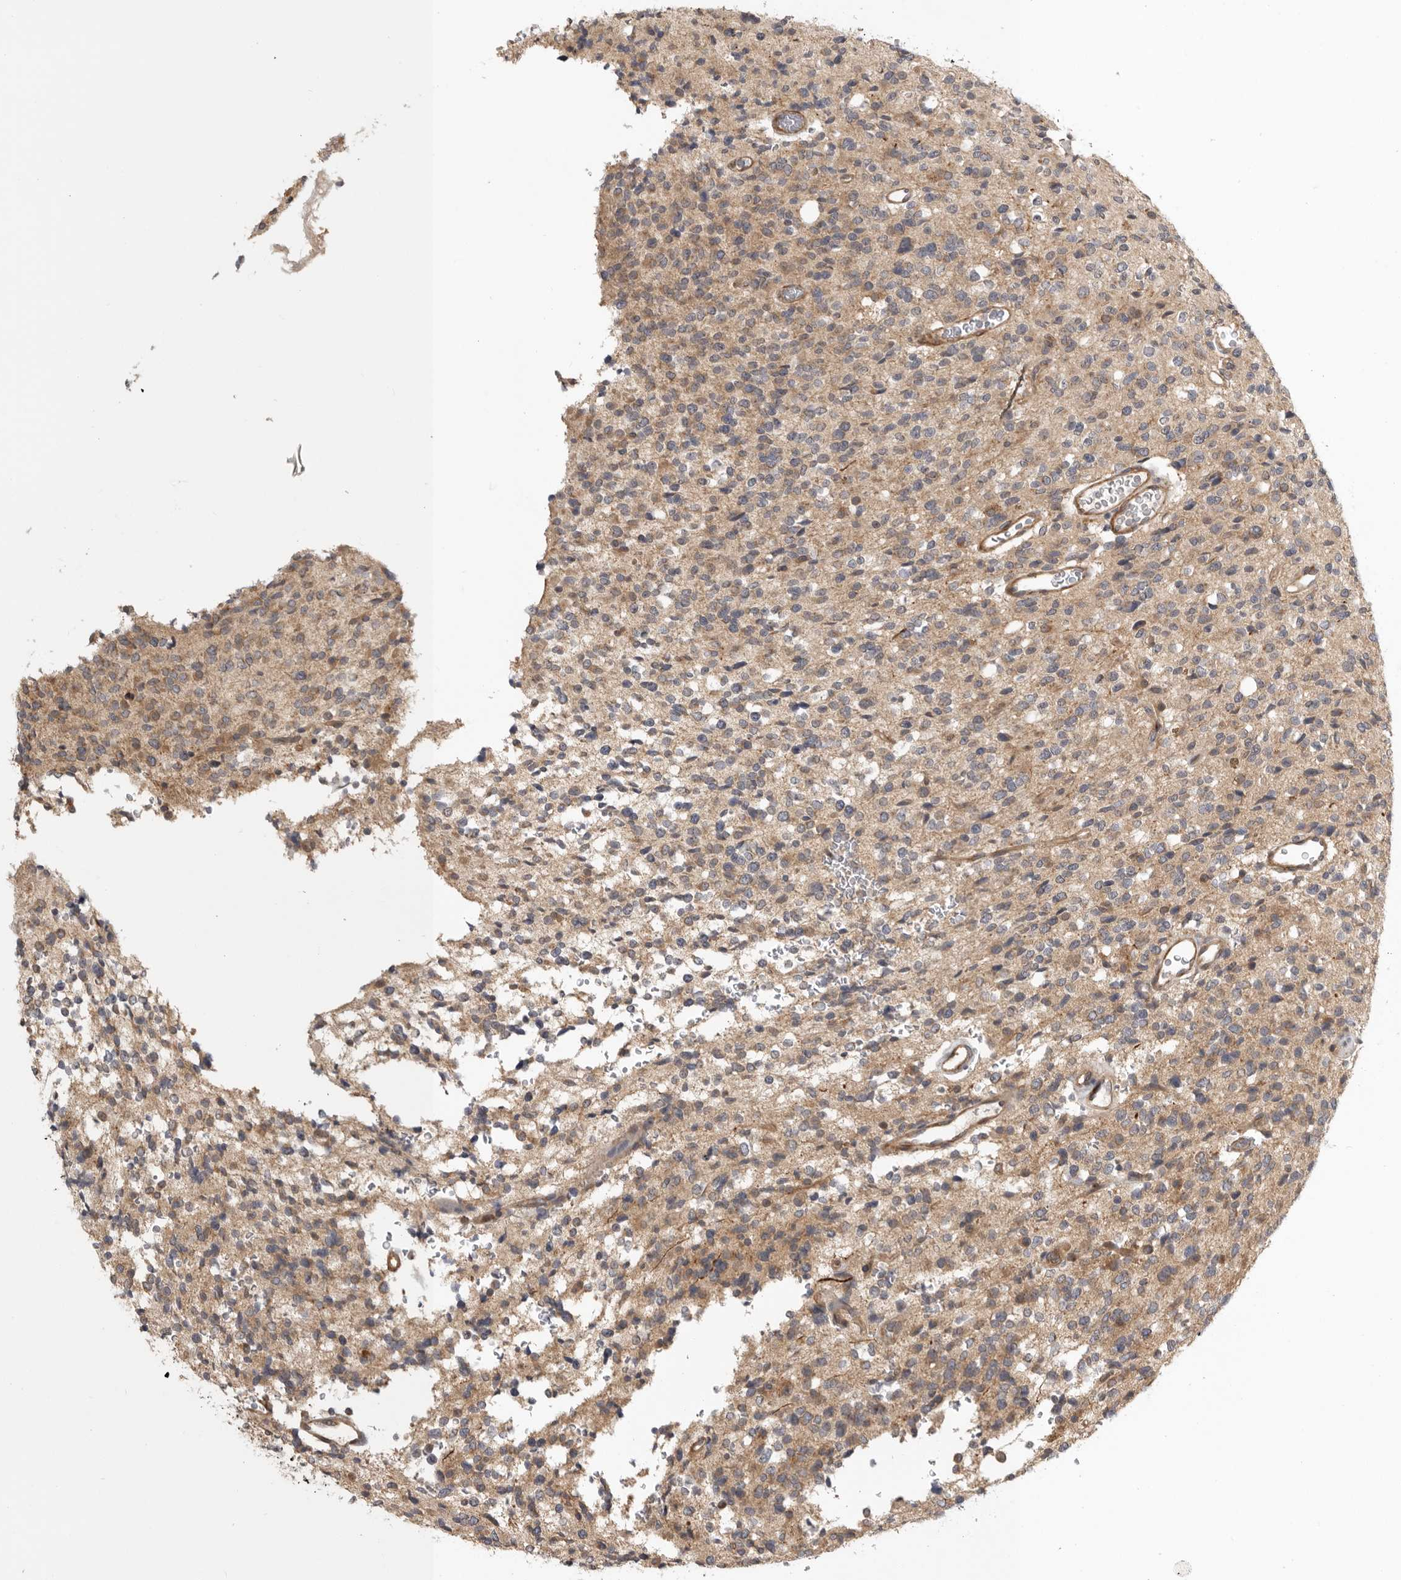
{"staining": {"intensity": "weak", "quantity": ">75%", "location": "cytoplasmic/membranous"}, "tissue": "glioma", "cell_type": "Tumor cells", "image_type": "cancer", "snomed": [{"axis": "morphology", "description": "Glioma, malignant, High grade"}, {"axis": "topography", "description": "Brain"}], "caption": "Protein expression by IHC exhibits weak cytoplasmic/membranous positivity in approximately >75% of tumor cells in malignant high-grade glioma. Ihc stains the protein of interest in brown and the nuclei are stained blue.", "gene": "CUEDC1", "patient": {"sex": "male", "age": 34}}